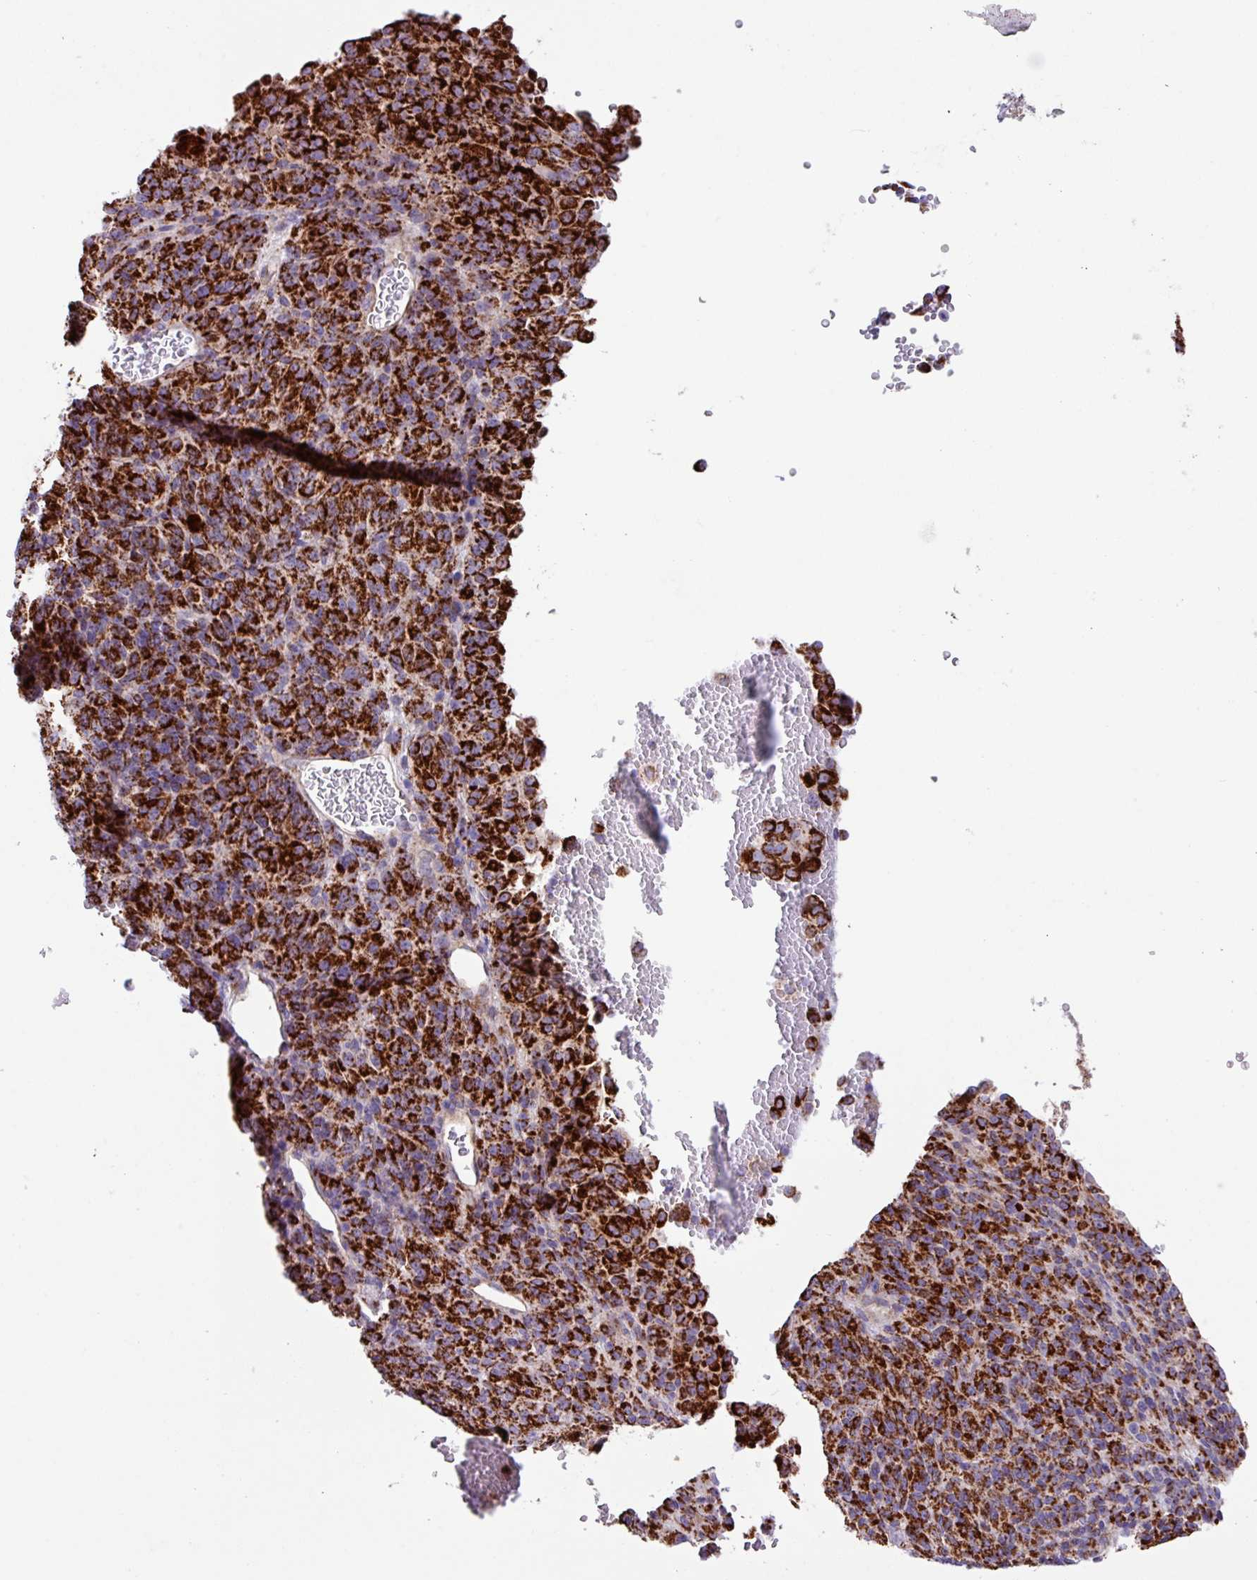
{"staining": {"intensity": "strong", "quantity": ">75%", "location": "cytoplasmic/membranous"}, "tissue": "melanoma", "cell_type": "Tumor cells", "image_type": "cancer", "snomed": [{"axis": "morphology", "description": "Malignant melanoma, Metastatic site"}, {"axis": "topography", "description": "Brain"}], "caption": "Immunohistochemistry histopathology image of human melanoma stained for a protein (brown), which displays high levels of strong cytoplasmic/membranous staining in about >75% of tumor cells.", "gene": "OTULIN", "patient": {"sex": "female", "age": 56}}